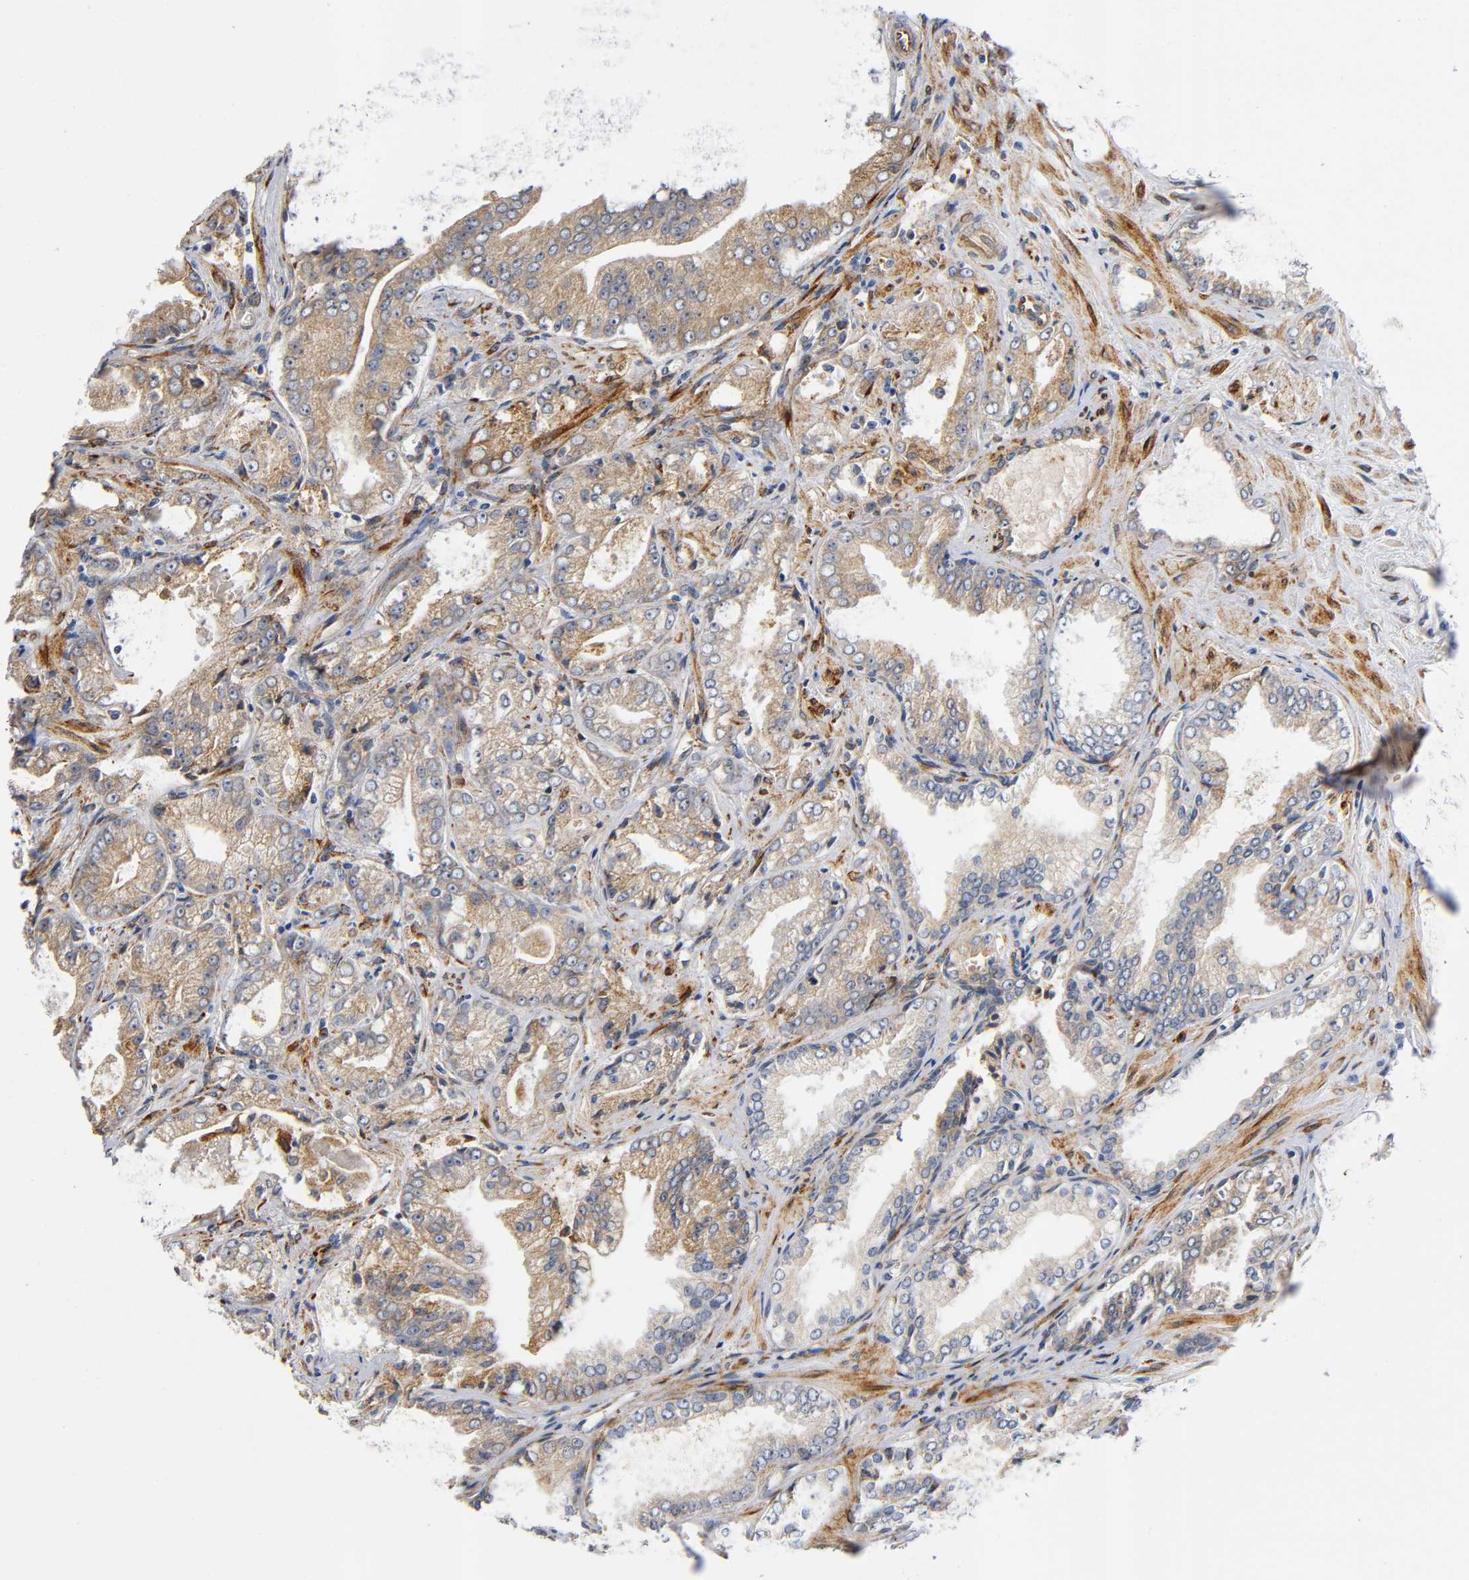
{"staining": {"intensity": "moderate", "quantity": ">75%", "location": "cytoplasmic/membranous"}, "tissue": "prostate cancer", "cell_type": "Tumor cells", "image_type": "cancer", "snomed": [{"axis": "morphology", "description": "Adenocarcinoma, Low grade"}, {"axis": "topography", "description": "Prostate"}], "caption": "An image of prostate low-grade adenocarcinoma stained for a protein demonstrates moderate cytoplasmic/membranous brown staining in tumor cells. Immunohistochemistry stains the protein in brown and the nuclei are stained blue.", "gene": "SOS2", "patient": {"sex": "male", "age": 60}}